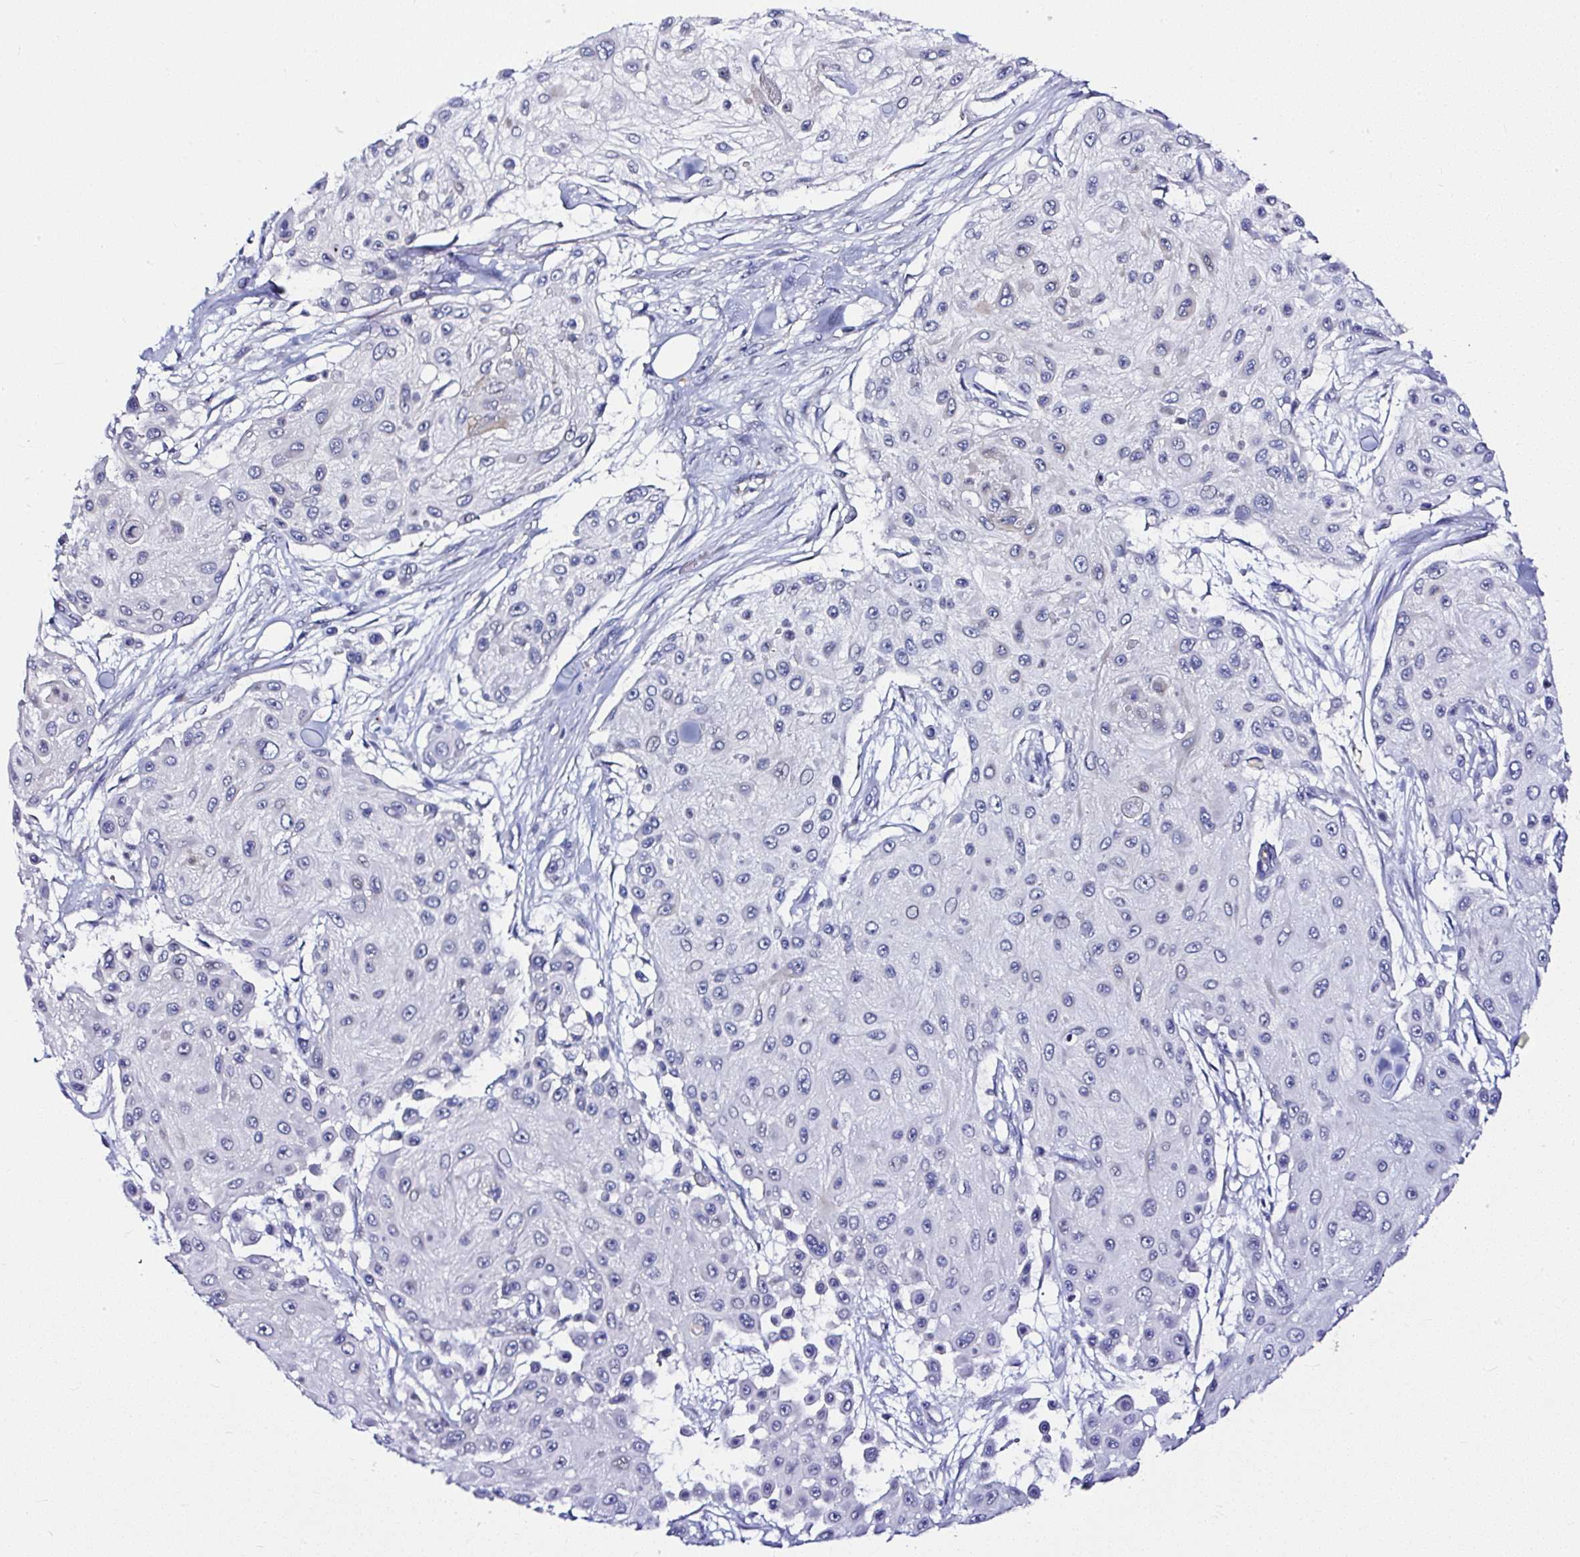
{"staining": {"intensity": "negative", "quantity": "none", "location": "none"}, "tissue": "skin cancer", "cell_type": "Tumor cells", "image_type": "cancer", "snomed": [{"axis": "morphology", "description": "Squamous cell carcinoma, NOS"}, {"axis": "topography", "description": "Skin"}], "caption": "Squamous cell carcinoma (skin) was stained to show a protein in brown. There is no significant positivity in tumor cells.", "gene": "DEPDC5", "patient": {"sex": "male", "age": 67}}